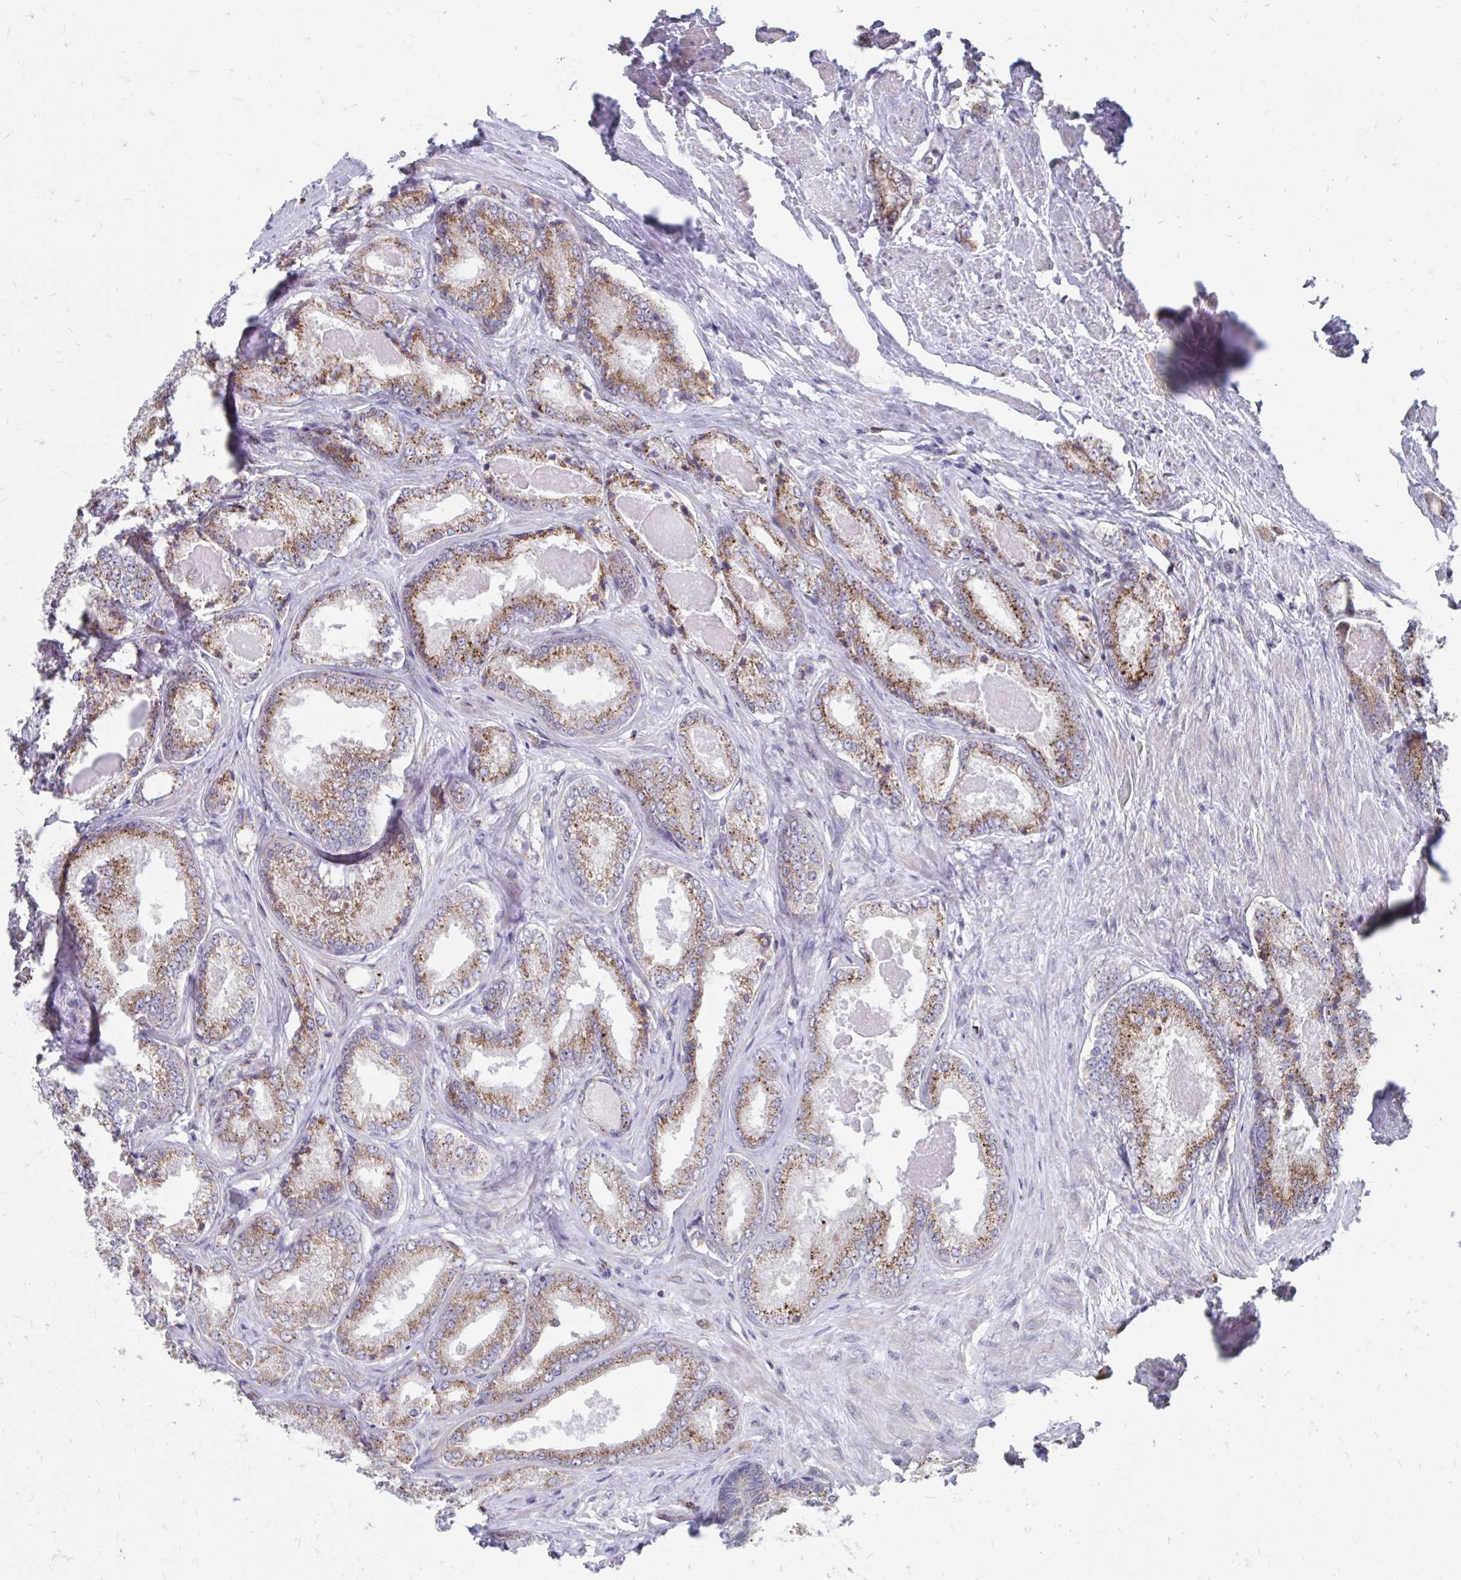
{"staining": {"intensity": "moderate", "quantity": ">75%", "location": "cytoplasmic/membranous"}, "tissue": "prostate cancer", "cell_type": "Tumor cells", "image_type": "cancer", "snomed": [{"axis": "morphology", "description": "Adenocarcinoma, NOS"}, {"axis": "morphology", "description": "Adenocarcinoma, Low grade"}, {"axis": "topography", "description": "Prostate"}], "caption": "Moderate cytoplasmic/membranous positivity for a protein is present in about >75% of tumor cells of prostate cancer using IHC.", "gene": "PABIR3", "patient": {"sex": "male", "age": 68}}